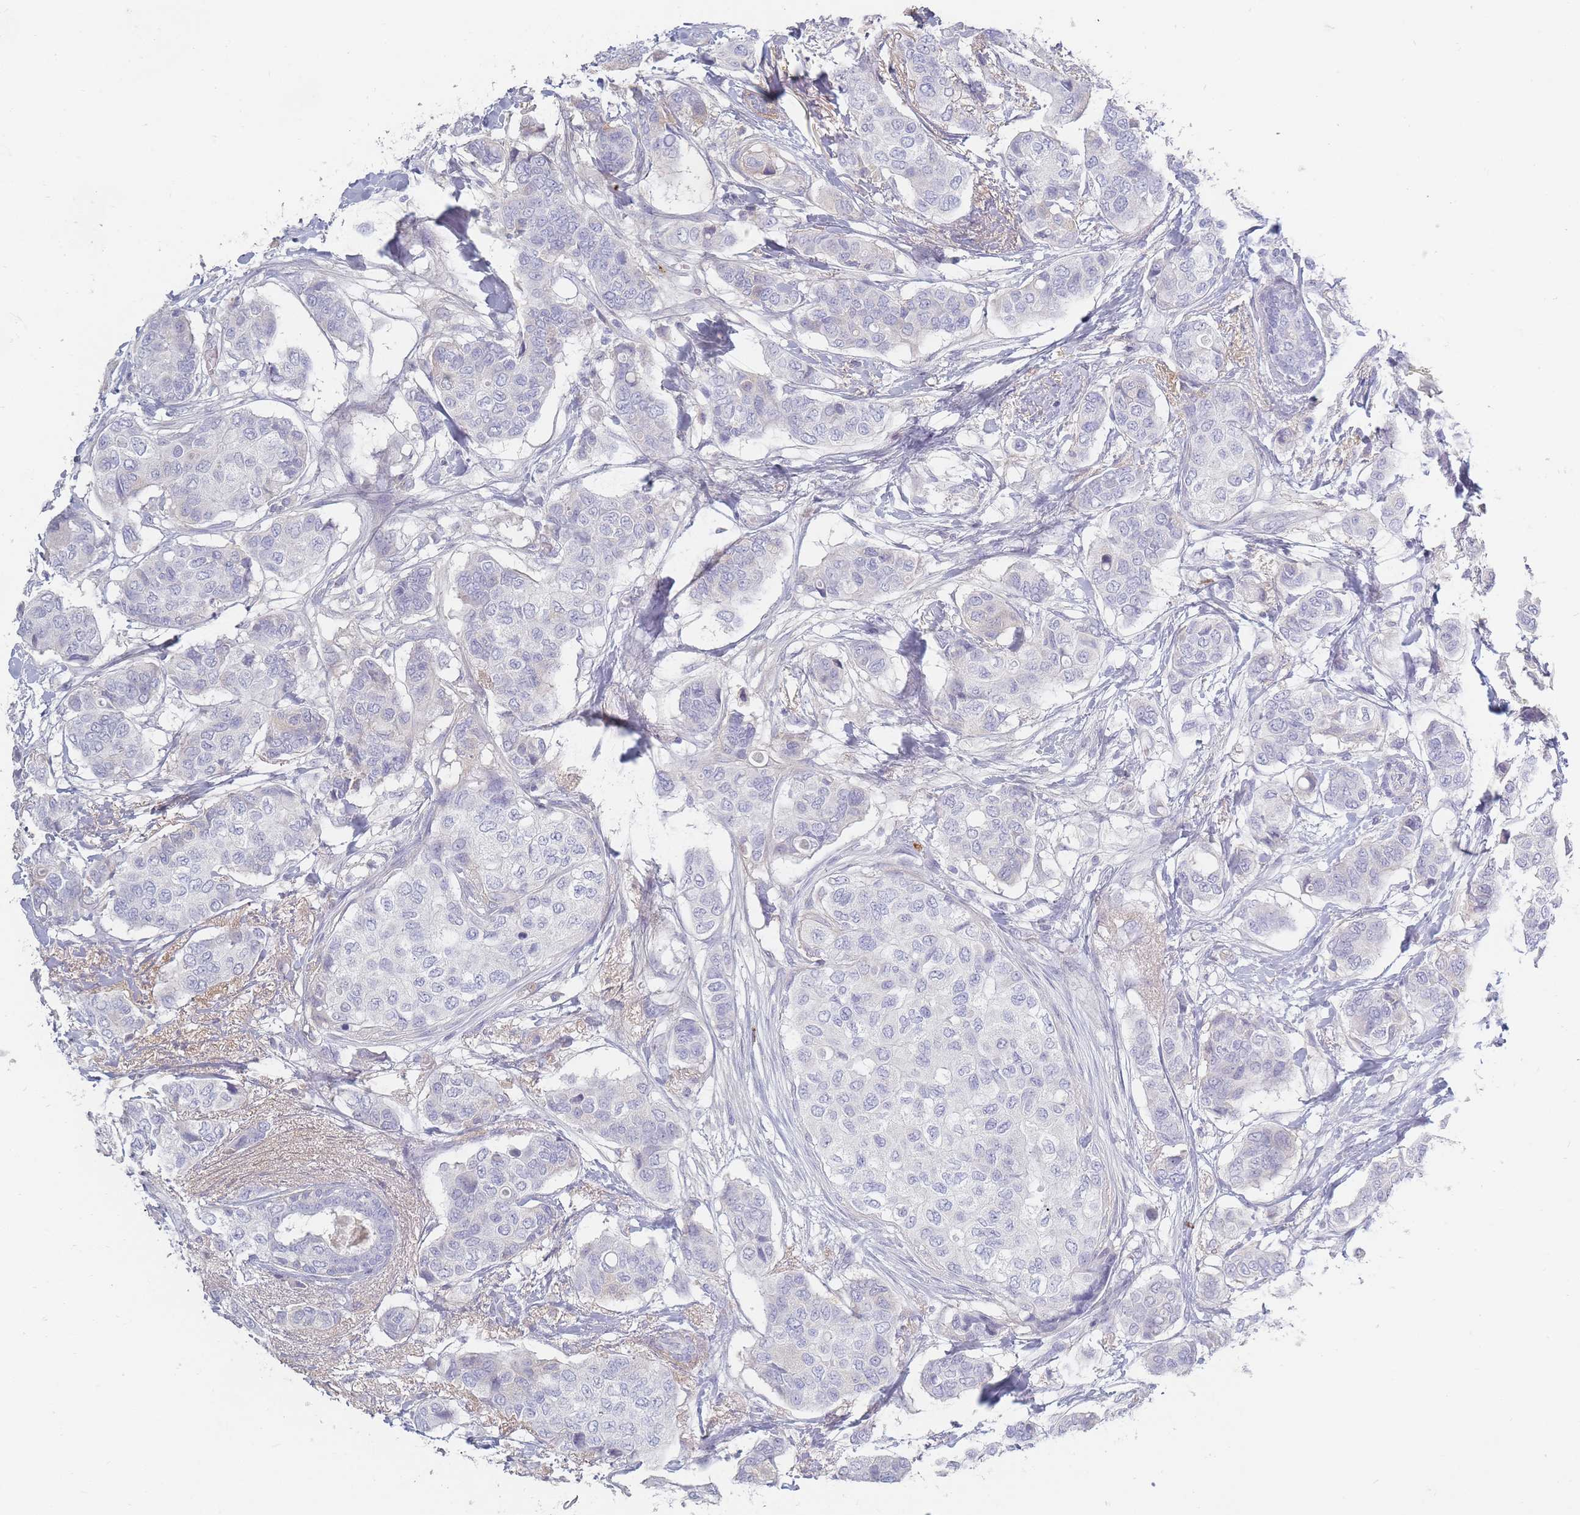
{"staining": {"intensity": "negative", "quantity": "none", "location": "none"}, "tissue": "breast cancer", "cell_type": "Tumor cells", "image_type": "cancer", "snomed": [{"axis": "morphology", "description": "Lobular carcinoma"}, {"axis": "topography", "description": "Breast"}], "caption": "A photomicrograph of human breast lobular carcinoma is negative for staining in tumor cells.", "gene": "PRG4", "patient": {"sex": "female", "age": 51}}